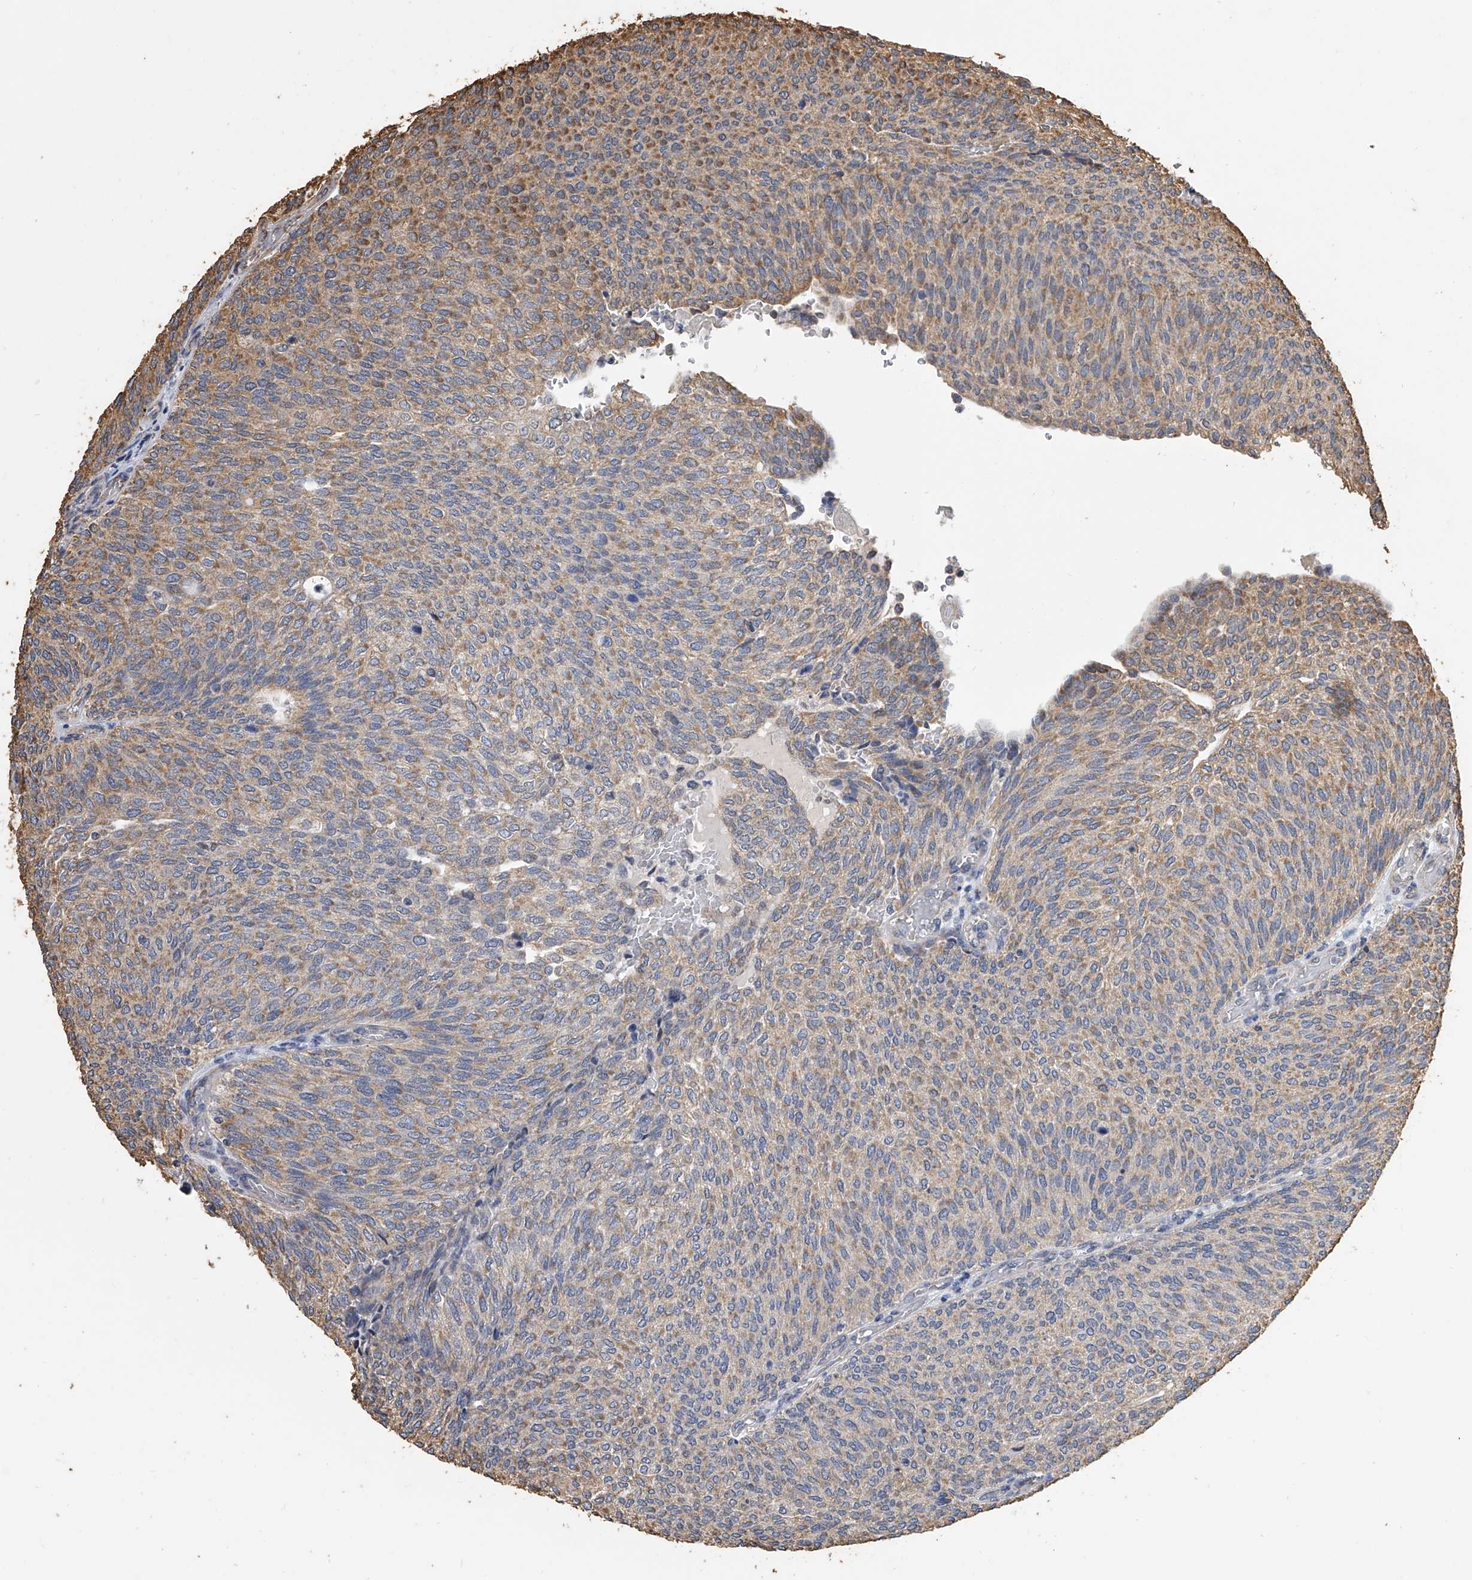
{"staining": {"intensity": "moderate", "quantity": ">75%", "location": "cytoplasmic/membranous"}, "tissue": "urothelial cancer", "cell_type": "Tumor cells", "image_type": "cancer", "snomed": [{"axis": "morphology", "description": "Urothelial carcinoma, Low grade"}, {"axis": "topography", "description": "Urinary bladder"}], "caption": "This is a micrograph of immunohistochemistry (IHC) staining of low-grade urothelial carcinoma, which shows moderate staining in the cytoplasmic/membranous of tumor cells.", "gene": "MRPL28", "patient": {"sex": "female", "age": 79}}